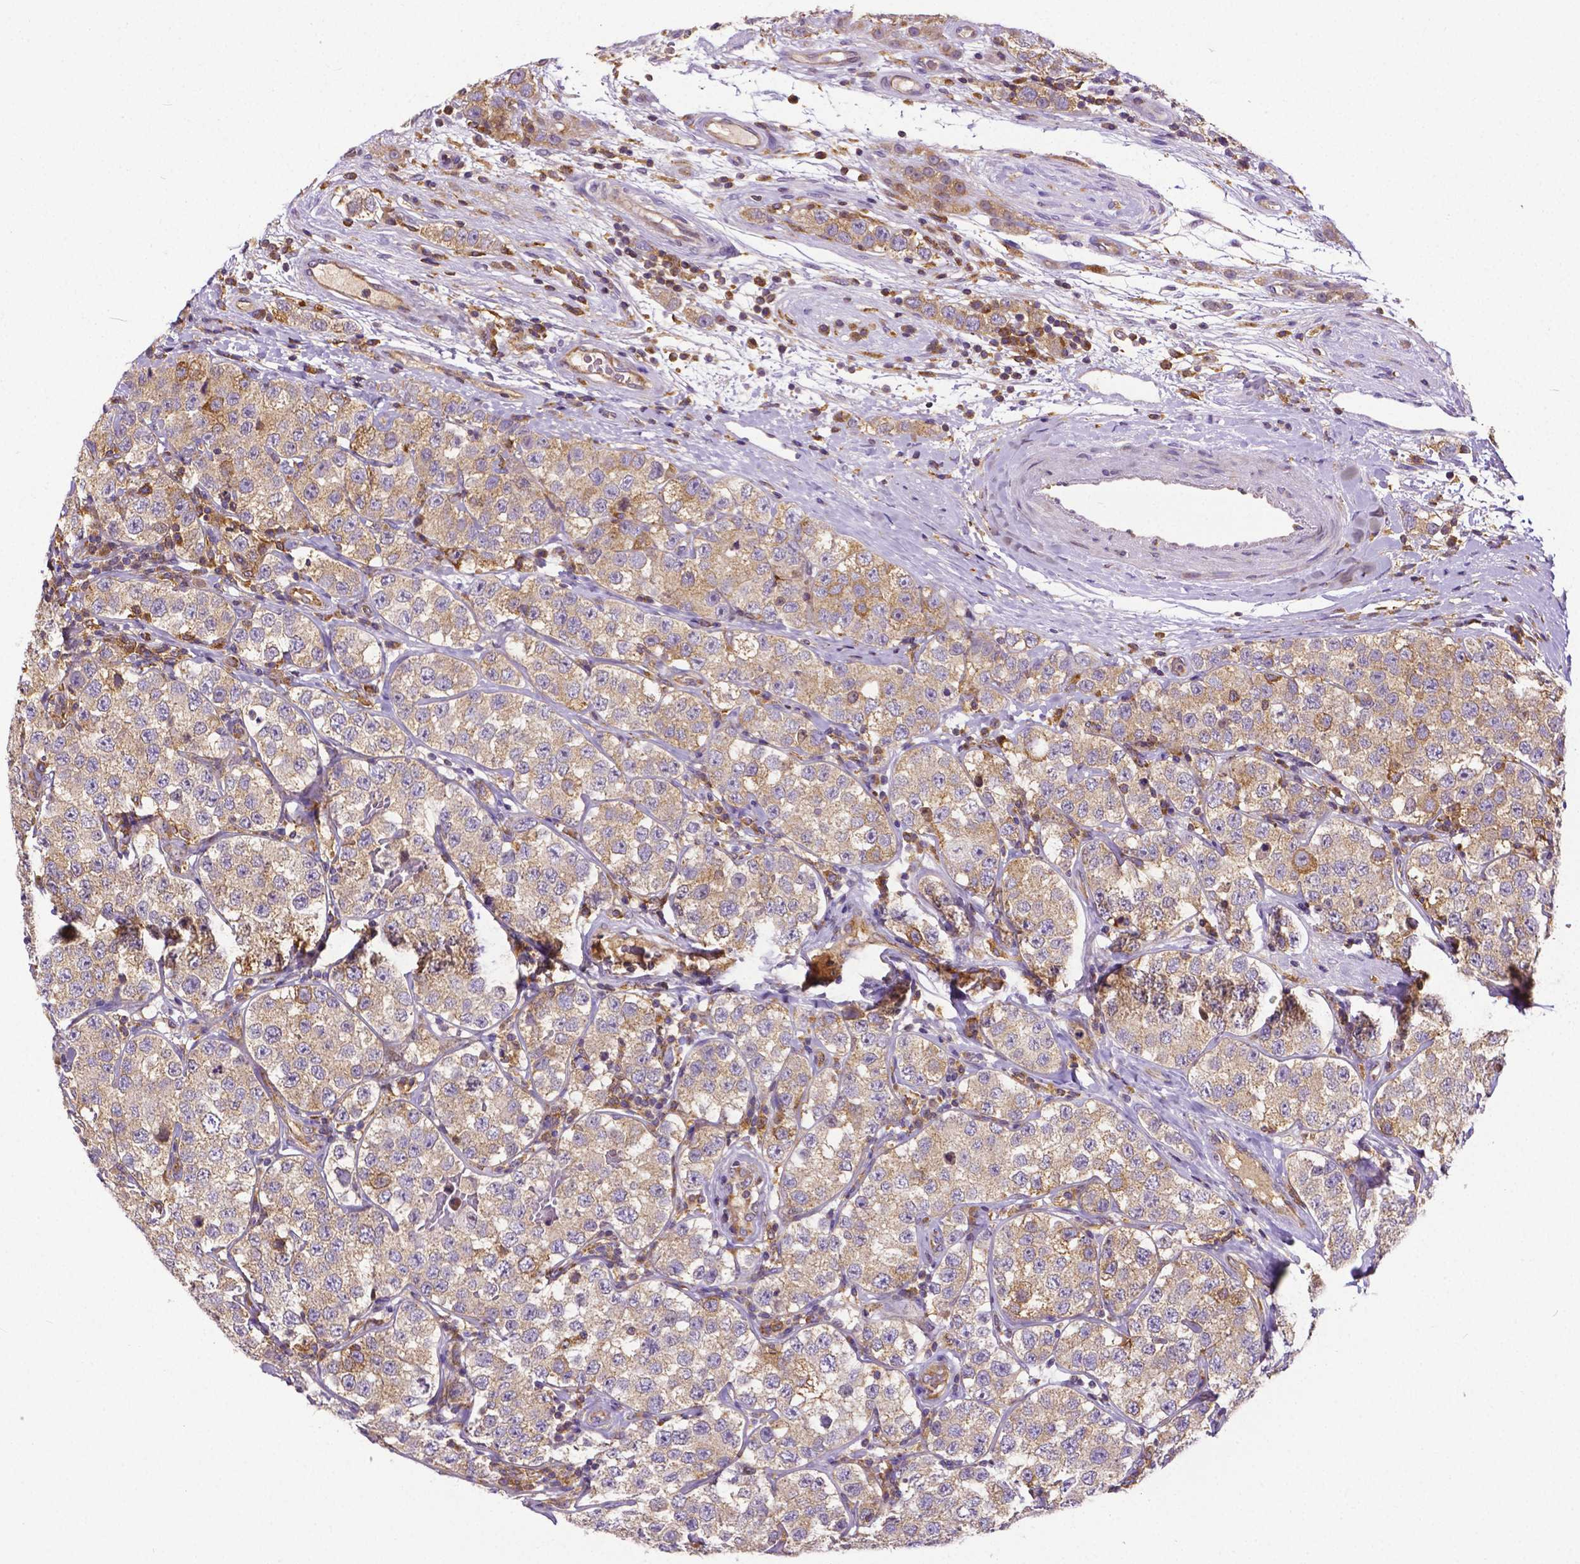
{"staining": {"intensity": "weak", "quantity": ">75%", "location": "cytoplasmic/membranous"}, "tissue": "testis cancer", "cell_type": "Tumor cells", "image_type": "cancer", "snomed": [{"axis": "morphology", "description": "Seminoma, NOS"}, {"axis": "topography", "description": "Testis"}], "caption": "Seminoma (testis) tissue displays weak cytoplasmic/membranous positivity in about >75% of tumor cells, visualized by immunohistochemistry.", "gene": "DICER1", "patient": {"sex": "male", "age": 34}}